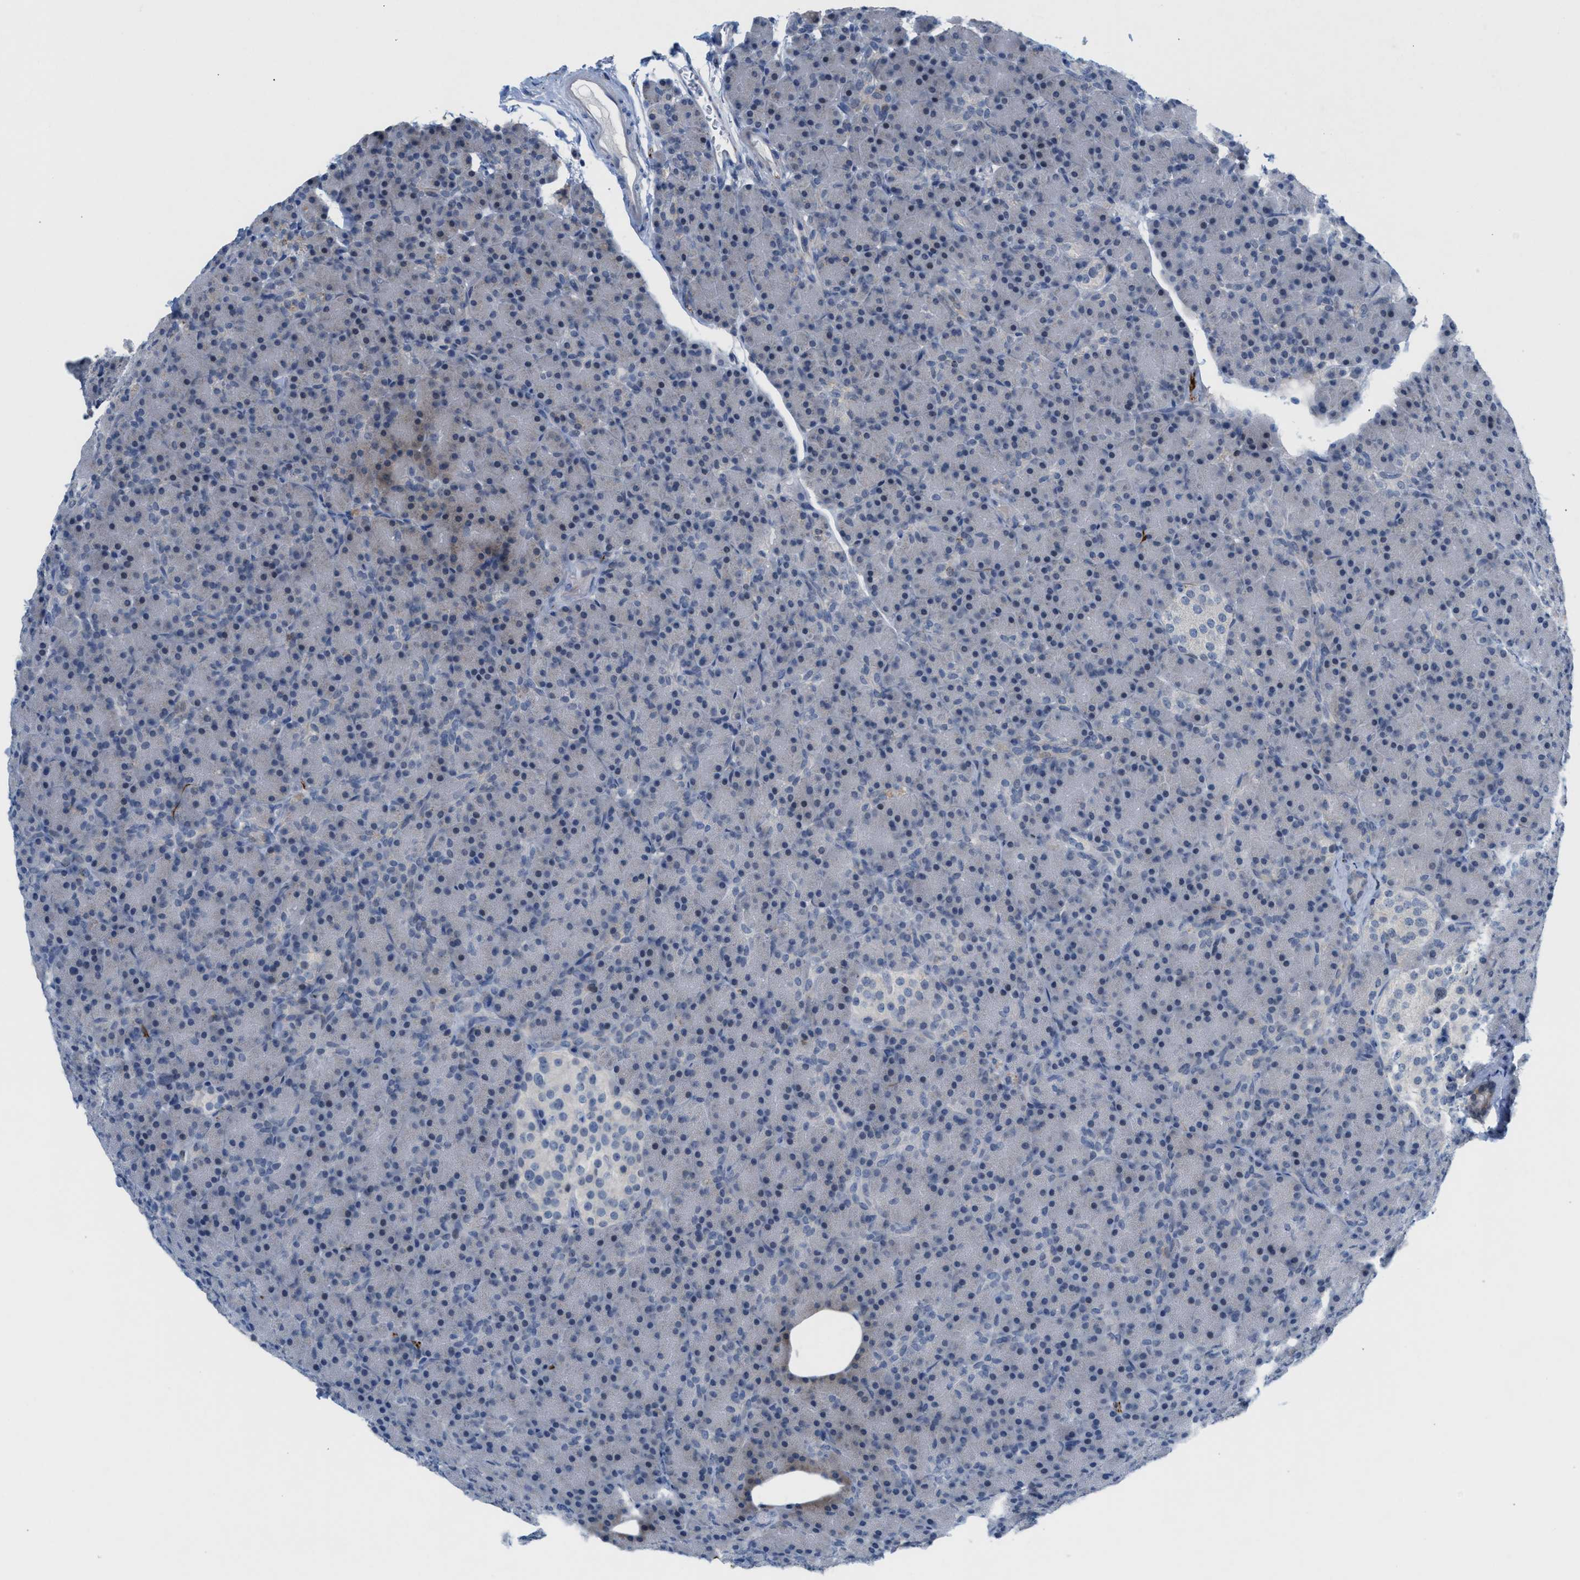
{"staining": {"intensity": "negative", "quantity": "none", "location": "none"}, "tissue": "pancreas", "cell_type": "Exocrine glandular cells", "image_type": "normal", "snomed": [{"axis": "morphology", "description": "Normal tissue, NOS"}, {"axis": "topography", "description": "Pancreas"}], "caption": "Normal pancreas was stained to show a protein in brown. There is no significant expression in exocrine glandular cells. (DAB IHC with hematoxylin counter stain).", "gene": "PPM1D", "patient": {"sex": "female", "age": 43}}